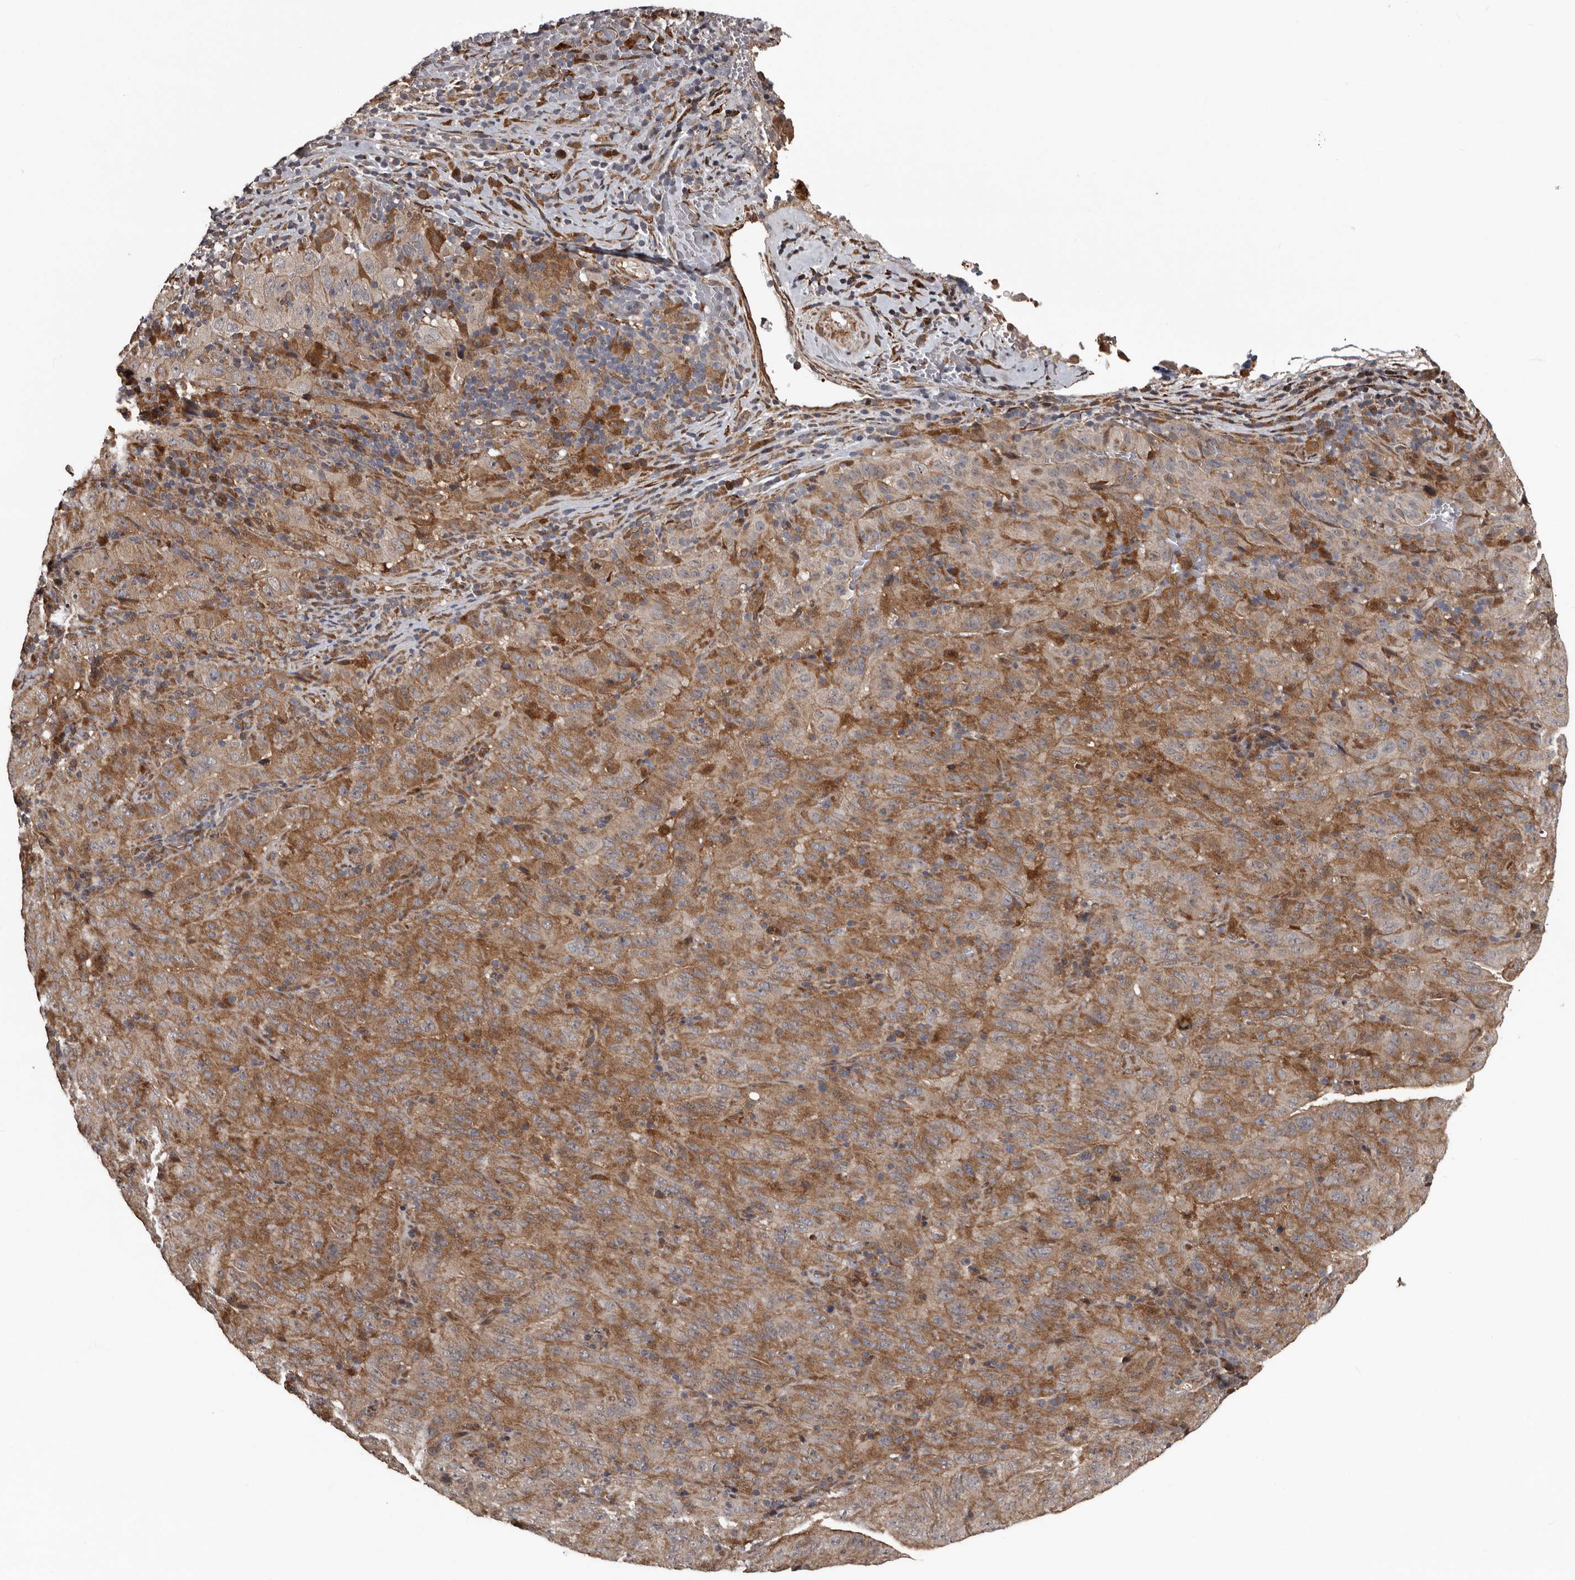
{"staining": {"intensity": "moderate", "quantity": ">75%", "location": "cytoplasmic/membranous"}, "tissue": "pancreatic cancer", "cell_type": "Tumor cells", "image_type": "cancer", "snomed": [{"axis": "morphology", "description": "Adenocarcinoma, NOS"}, {"axis": "topography", "description": "Pancreas"}], "caption": "Immunohistochemistry (IHC) photomicrograph of neoplastic tissue: pancreatic adenocarcinoma stained using immunohistochemistry (IHC) demonstrates medium levels of moderate protein expression localized specifically in the cytoplasmic/membranous of tumor cells, appearing as a cytoplasmic/membranous brown color.", "gene": "SERTAD4", "patient": {"sex": "male", "age": 63}}